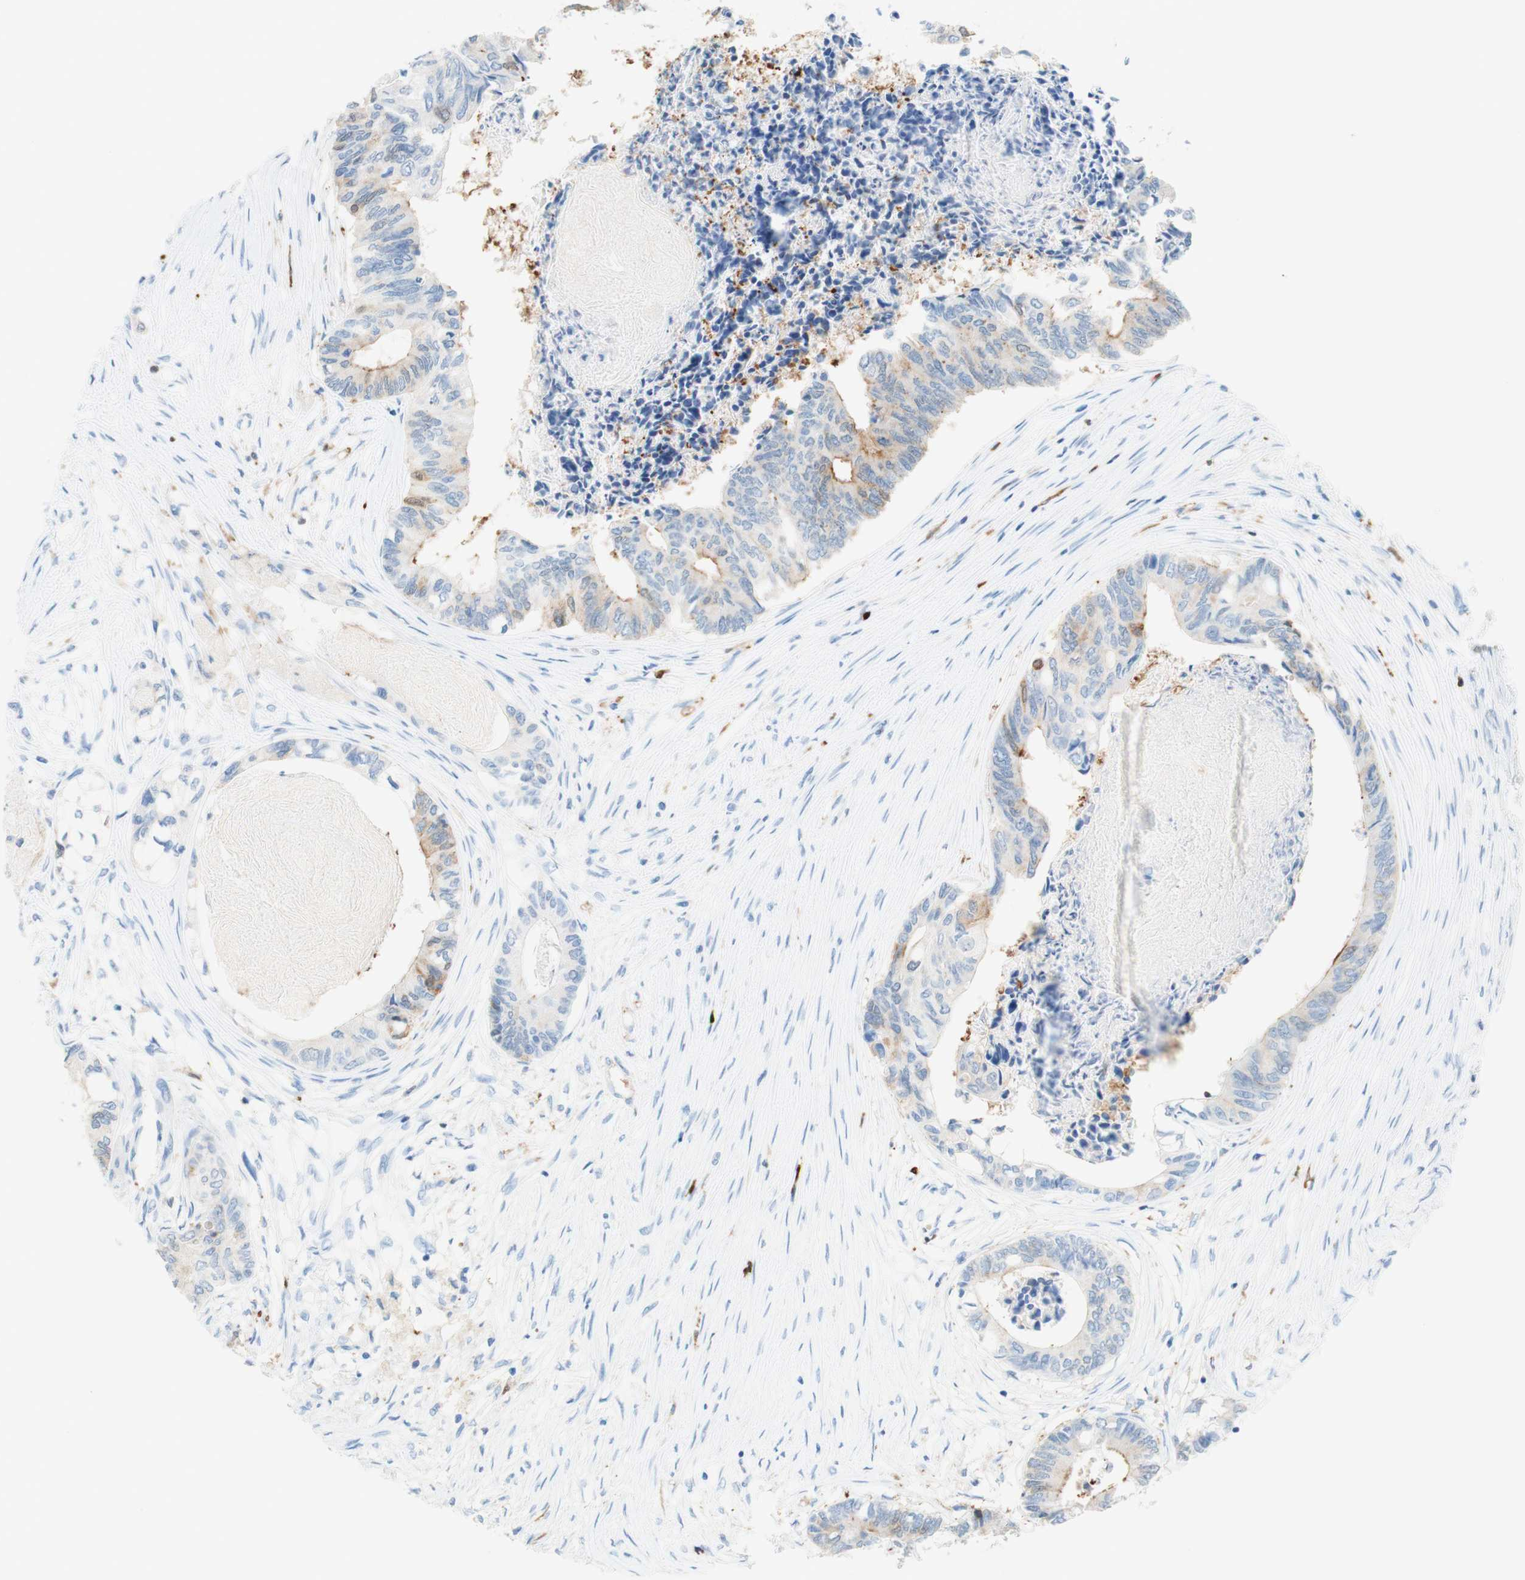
{"staining": {"intensity": "weak", "quantity": "<25%", "location": "cytoplasmic/membranous"}, "tissue": "colorectal cancer", "cell_type": "Tumor cells", "image_type": "cancer", "snomed": [{"axis": "morphology", "description": "Adenocarcinoma, NOS"}, {"axis": "topography", "description": "Rectum"}], "caption": "Colorectal cancer stained for a protein using IHC displays no staining tumor cells.", "gene": "STMN1", "patient": {"sex": "male", "age": 63}}